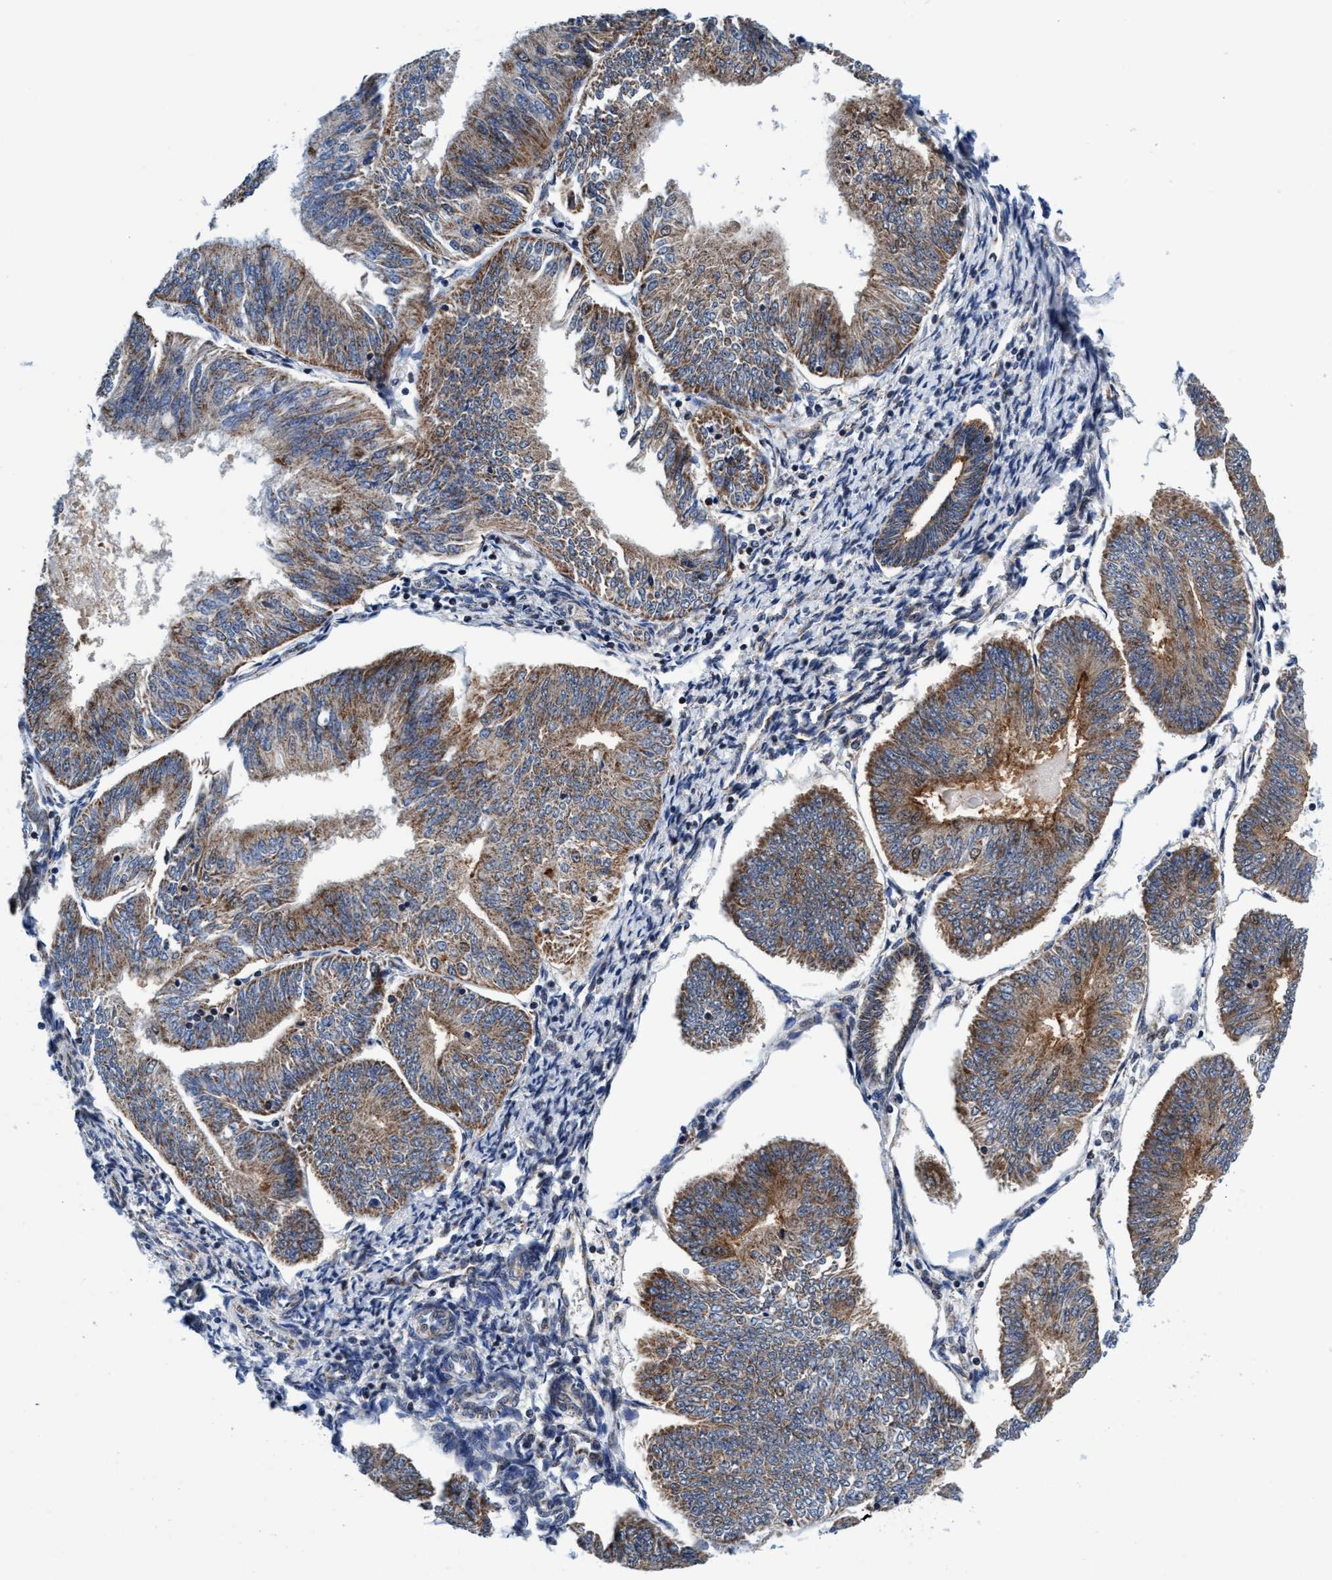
{"staining": {"intensity": "moderate", "quantity": ">75%", "location": "cytoplasmic/membranous"}, "tissue": "endometrial cancer", "cell_type": "Tumor cells", "image_type": "cancer", "snomed": [{"axis": "morphology", "description": "Adenocarcinoma, NOS"}, {"axis": "topography", "description": "Endometrium"}], "caption": "There is medium levels of moderate cytoplasmic/membranous expression in tumor cells of adenocarcinoma (endometrial), as demonstrated by immunohistochemical staining (brown color).", "gene": "AGAP2", "patient": {"sex": "female", "age": 58}}